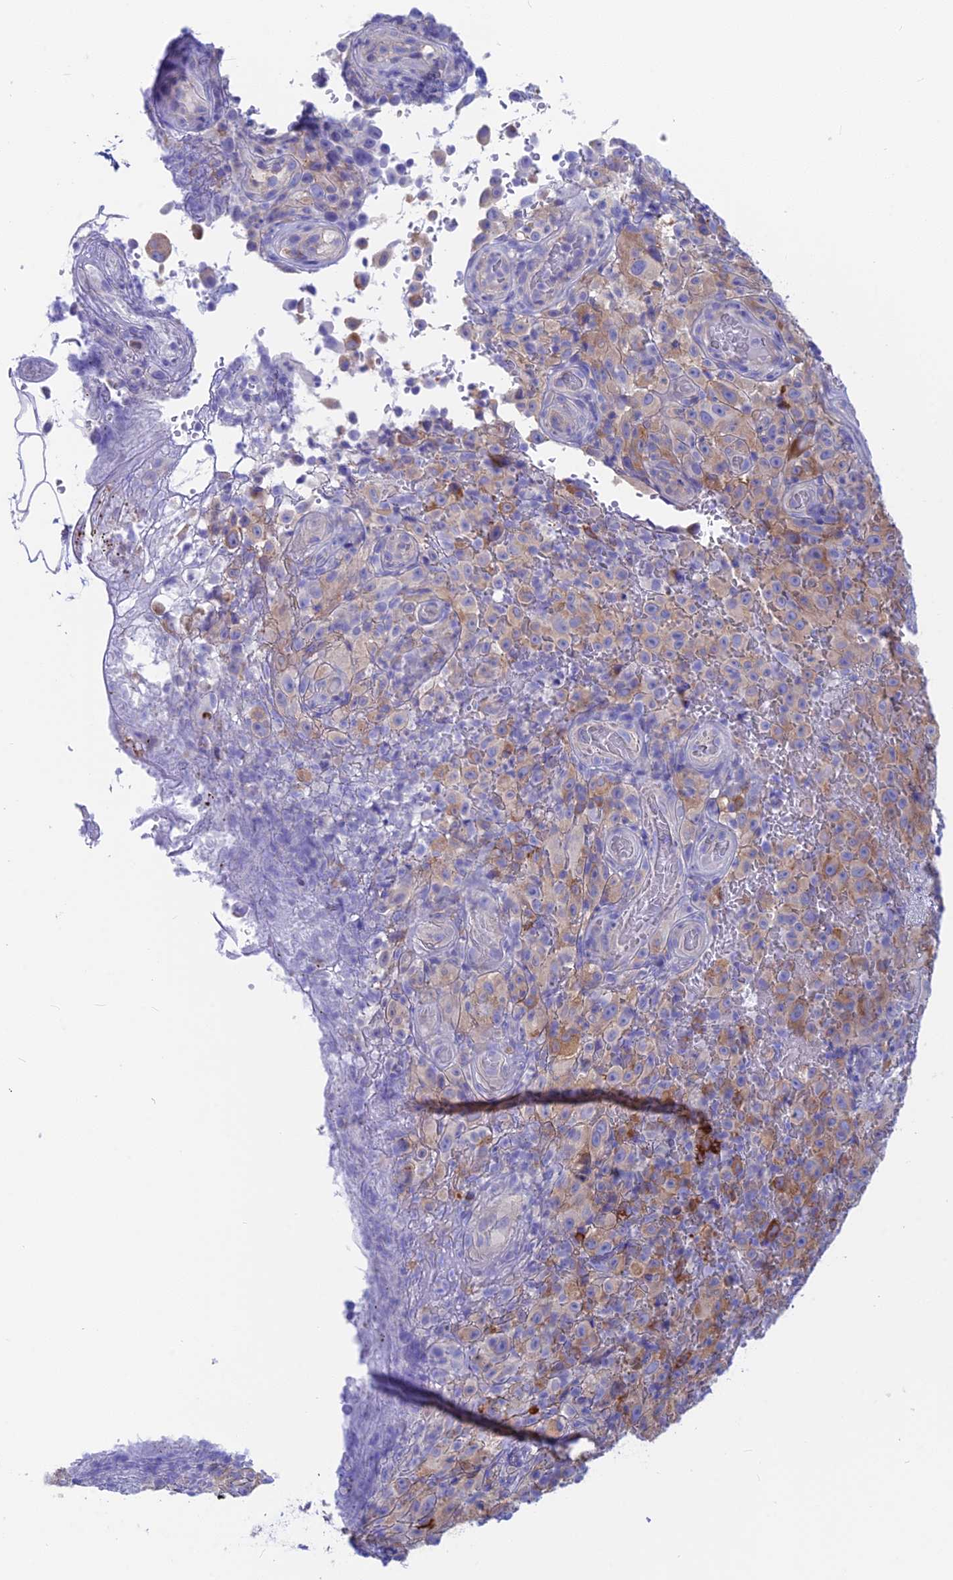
{"staining": {"intensity": "weak", "quantity": "25%-75%", "location": "cytoplasmic/membranous"}, "tissue": "melanoma", "cell_type": "Tumor cells", "image_type": "cancer", "snomed": [{"axis": "morphology", "description": "Malignant melanoma, NOS"}, {"axis": "topography", "description": "Skin"}], "caption": "Weak cytoplasmic/membranous protein positivity is appreciated in approximately 25%-75% of tumor cells in melanoma.", "gene": "LZTFL1", "patient": {"sex": "female", "age": 82}}